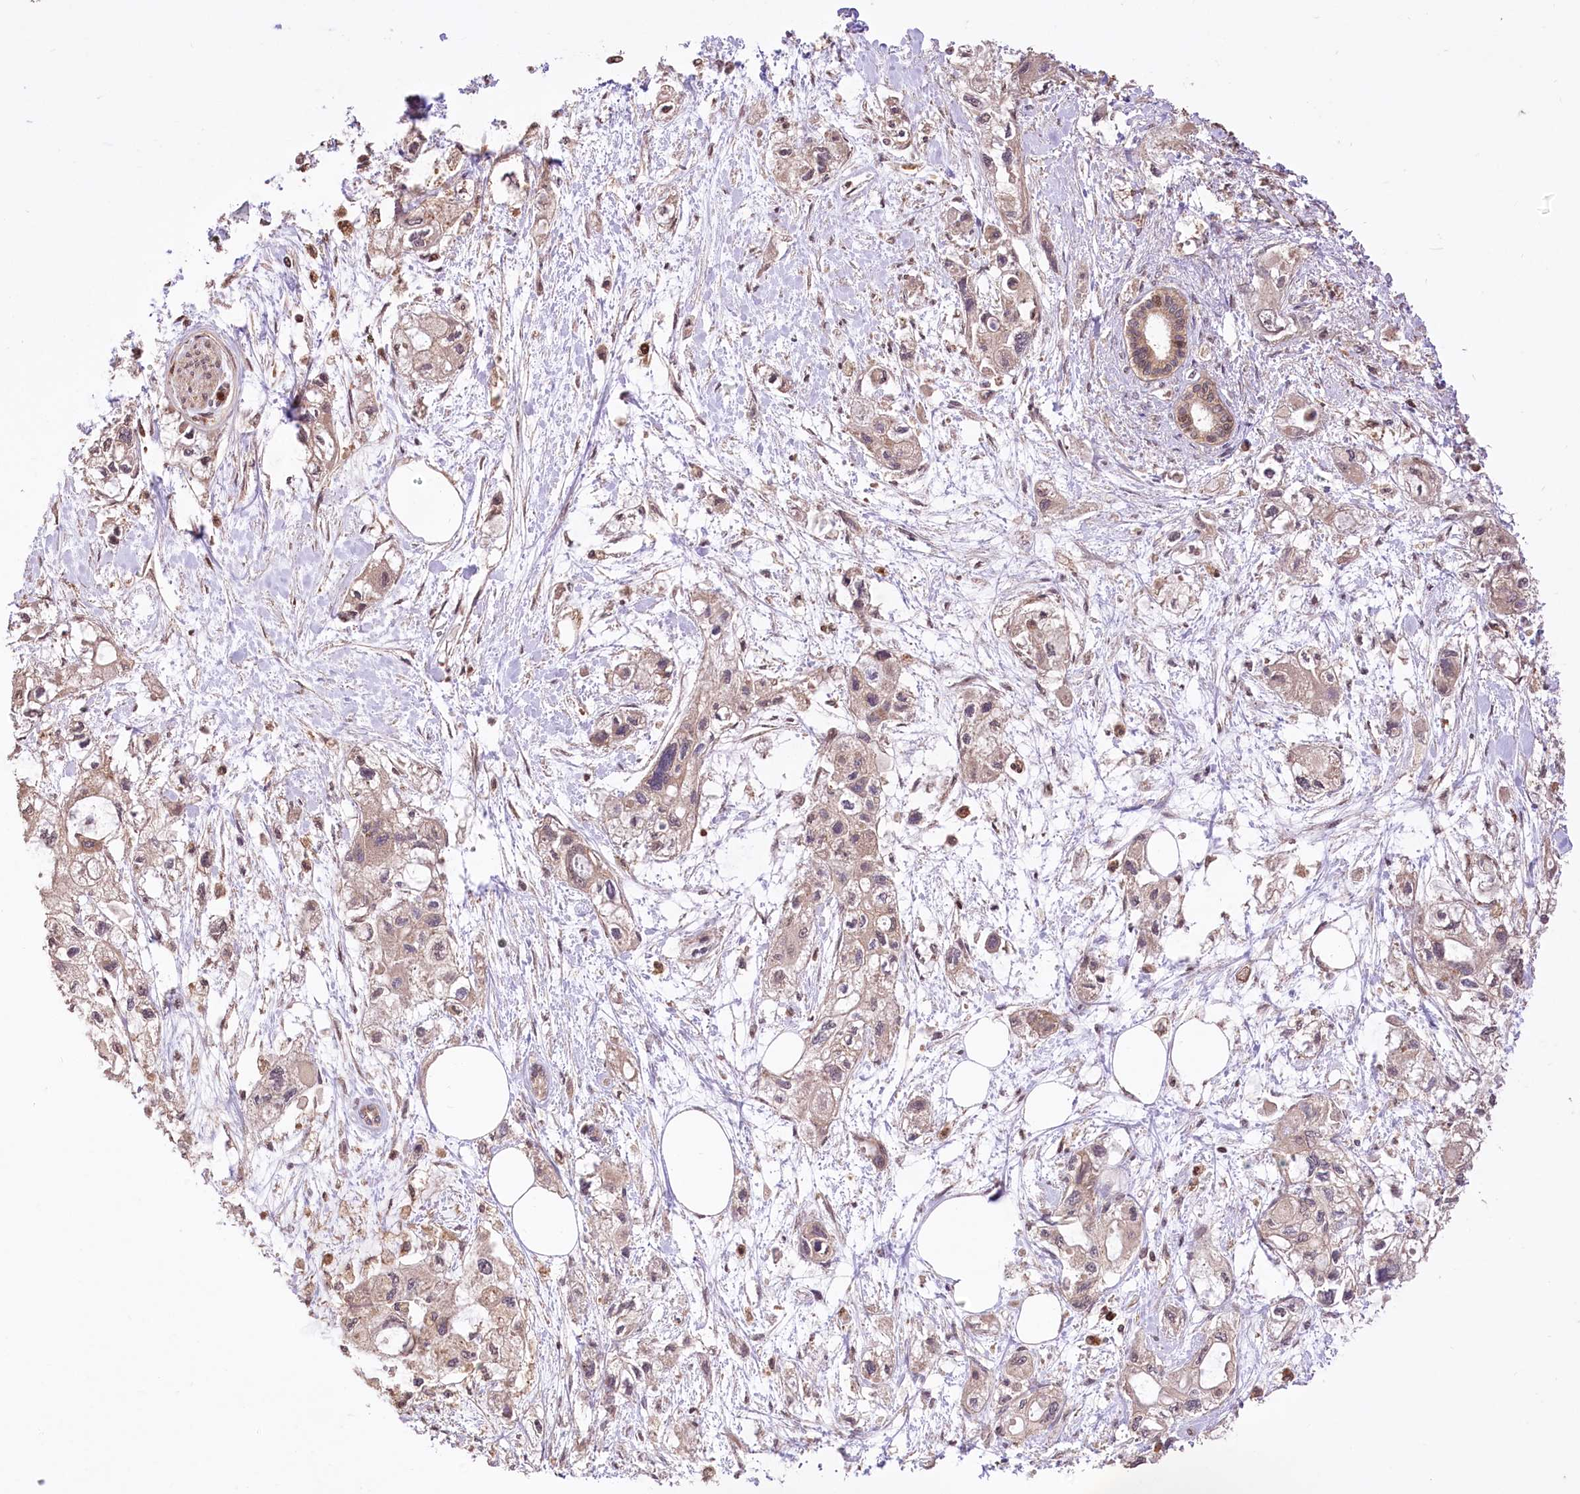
{"staining": {"intensity": "weak", "quantity": "25%-75%", "location": "cytoplasmic/membranous"}, "tissue": "pancreatic cancer", "cell_type": "Tumor cells", "image_type": "cancer", "snomed": [{"axis": "morphology", "description": "Adenocarcinoma, NOS"}, {"axis": "topography", "description": "Pancreas"}], "caption": "Human pancreatic adenocarcinoma stained with a brown dye reveals weak cytoplasmic/membranous positive positivity in approximately 25%-75% of tumor cells.", "gene": "XYLB", "patient": {"sex": "male", "age": 75}}